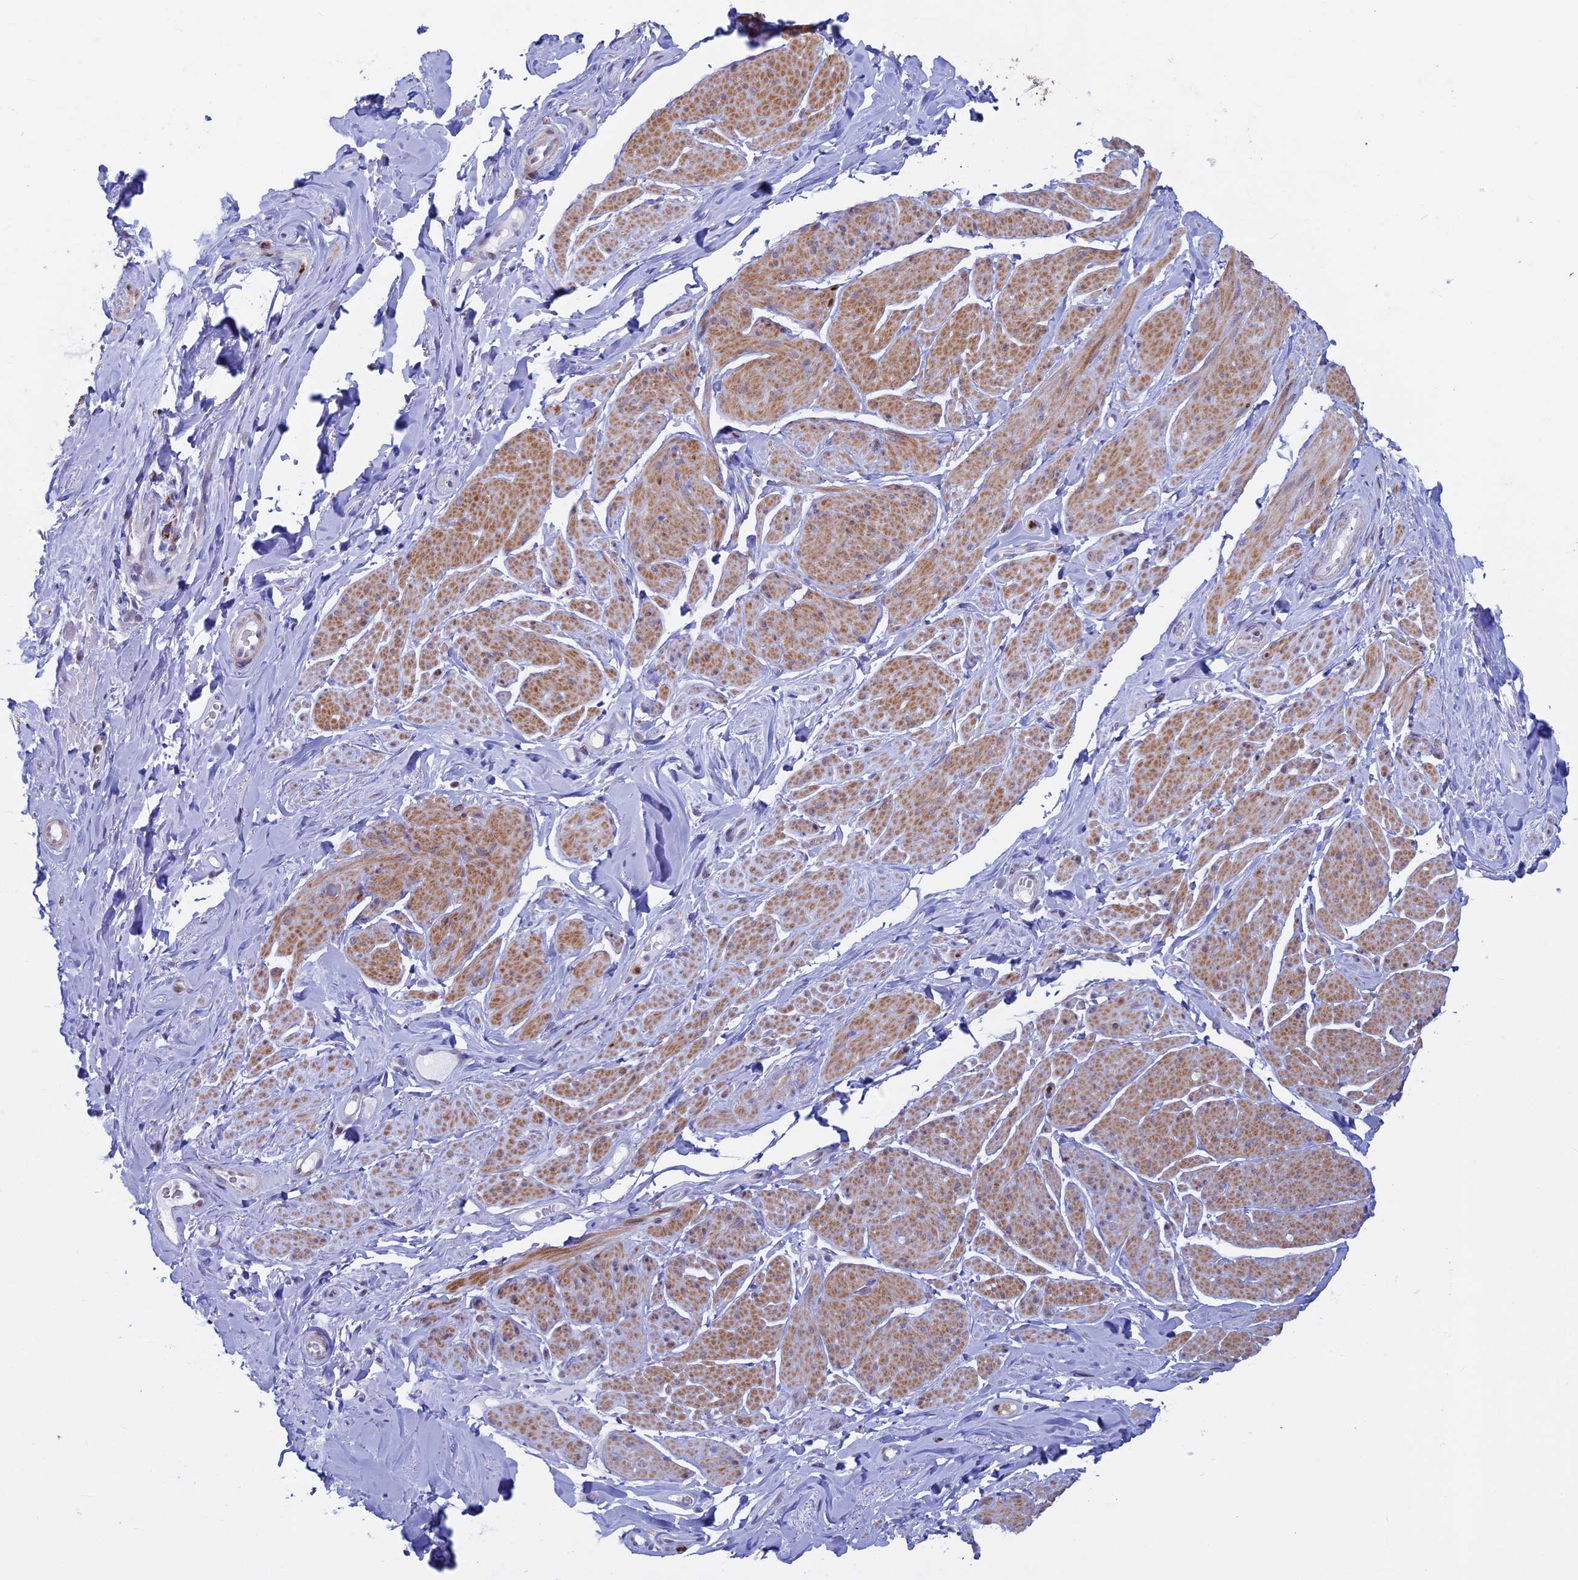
{"staining": {"intensity": "moderate", "quantity": "25%-75%", "location": "cytoplasmic/membranous"}, "tissue": "smooth muscle", "cell_type": "Smooth muscle cells", "image_type": "normal", "snomed": [{"axis": "morphology", "description": "Normal tissue, NOS"}, {"axis": "topography", "description": "Smooth muscle"}, {"axis": "topography", "description": "Peripheral nerve tissue"}], "caption": "A brown stain shows moderate cytoplasmic/membranous positivity of a protein in smooth muscle cells of unremarkable human smooth muscle. (IHC, brightfield microscopy, high magnification).", "gene": "ACSS1", "patient": {"sex": "male", "age": 69}}